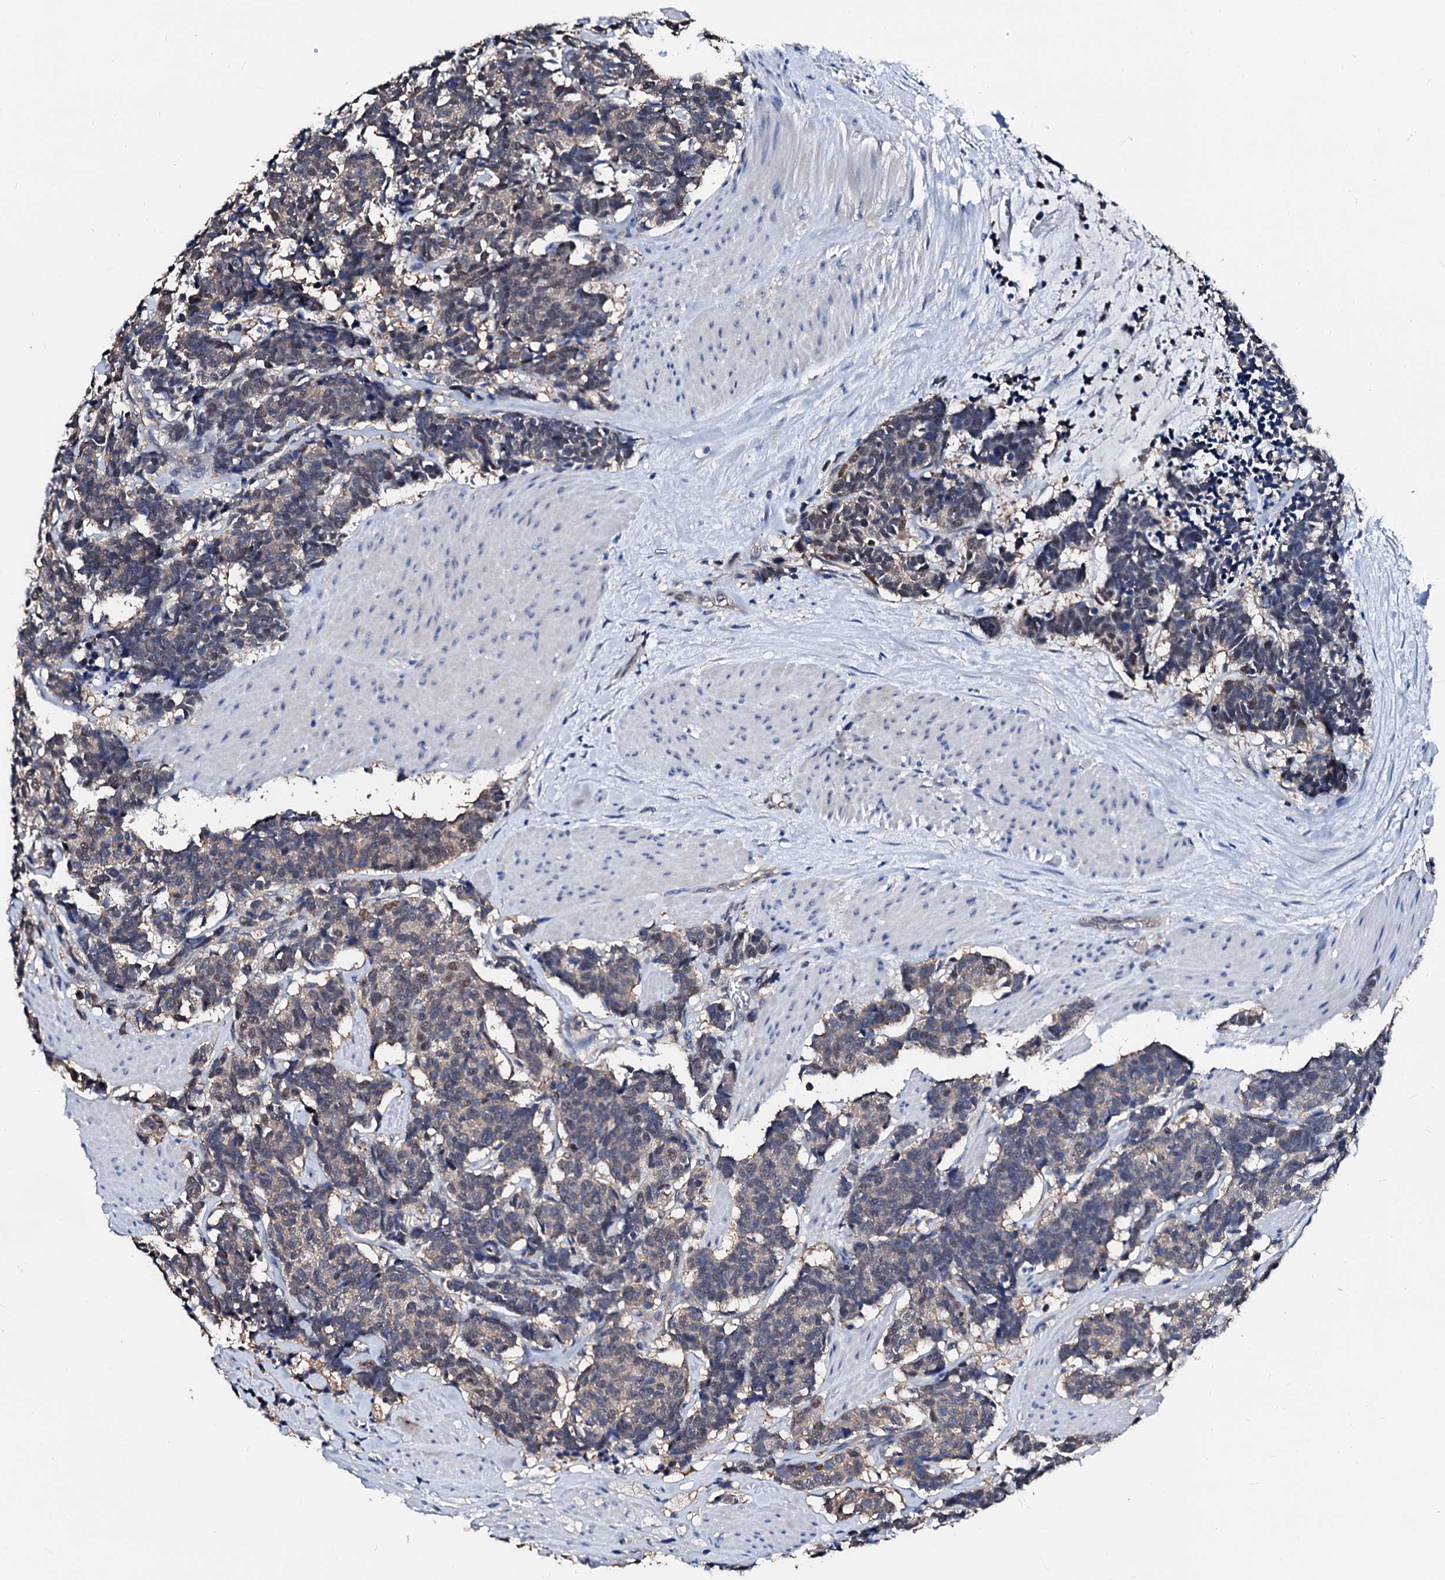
{"staining": {"intensity": "weak", "quantity": "25%-75%", "location": "nuclear"}, "tissue": "carcinoid", "cell_type": "Tumor cells", "image_type": "cancer", "snomed": [{"axis": "morphology", "description": "Carcinoma, NOS"}, {"axis": "morphology", "description": "Carcinoid, malignant, NOS"}, {"axis": "topography", "description": "Urinary bladder"}], "caption": "Carcinoid stained with a protein marker reveals weak staining in tumor cells.", "gene": "CSN2", "patient": {"sex": "male", "age": 57}}